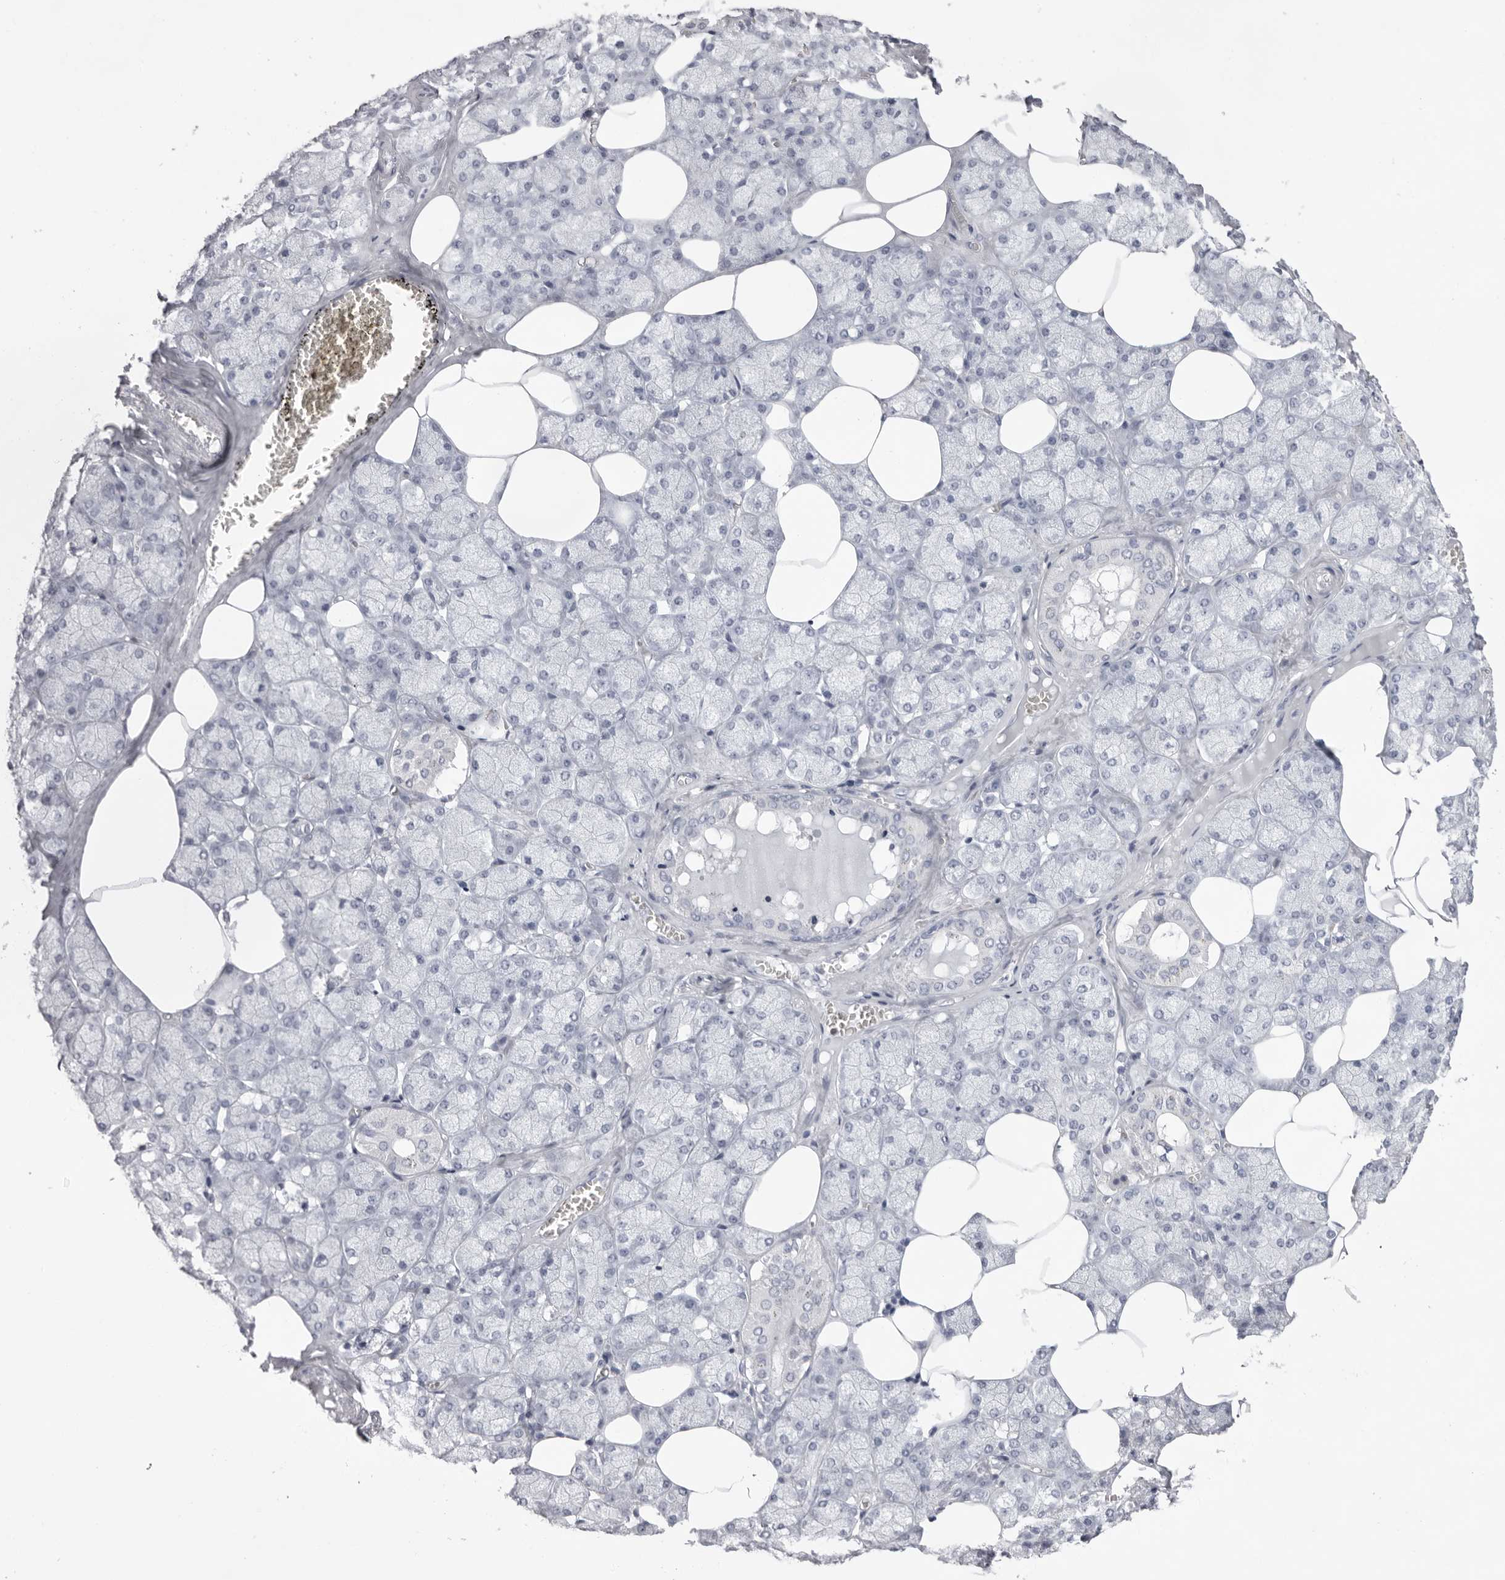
{"staining": {"intensity": "moderate", "quantity": "<25%", "location": "cytoplasmic/membranous"}, "tissue": "salivary gland", "cell_type": "Glandular cells", "image_type": "normal", "snomed": [{"axis": "morphology", "description": "Normal tissue, NOS"}, {"axis": "topography", "description": "Salivary gland"}], "caption": "Immunohistochemical staining of benign salivary gland displays moderate cytoplasmic/membranous protein expression in about <25% of glandular cells. The staining was performed using DAB to visualize the protein expression in brown, while the nuclei were stained in blue with hematoxylin (Magnification: 20x).", "gene": "SPTA1", "patient": {"sex": "male", "age": 62}}